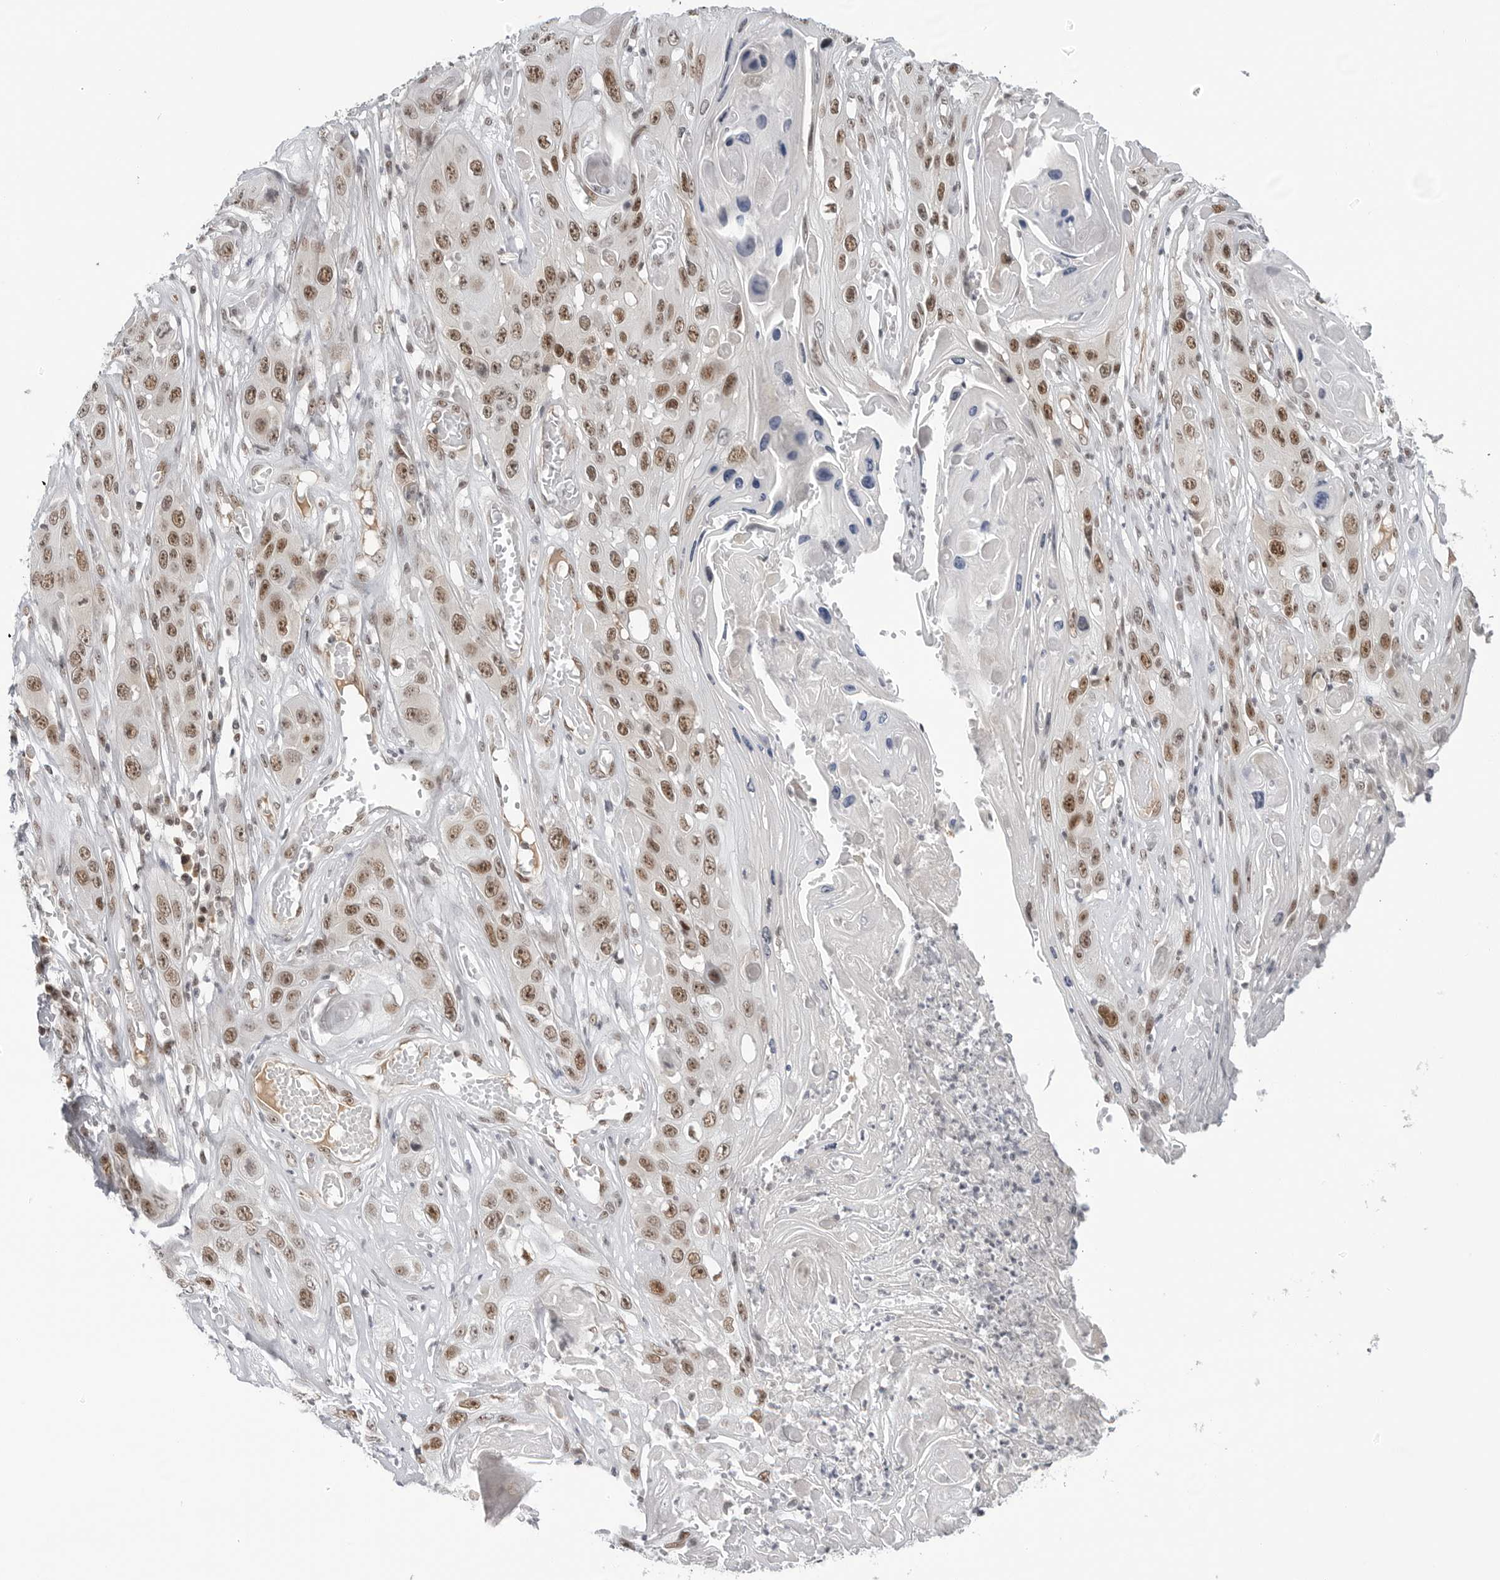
{"staining": {"intensity": "moderate", "quantity": ">75%", "location": "nuclear"}, "tissue": "skin cancer", "cell_type": "Tumor cells", "image_type": "cancer", "snomed": [{"axis": "morphology", "description": "Squamous cell carcinoma, NOS"}, {"axis": "topography", "description": "Skin"}], "caption": "Moderate nuclear protein expression is appreciated in about >75% of tumor cells in squamous cell carcinoma (skin). Immunohistochemistry stains the protein of interest in brown and the nuclei are stained blue.", "gene": "WRAP53", "patient": {"sex": "male", "age": 55}}